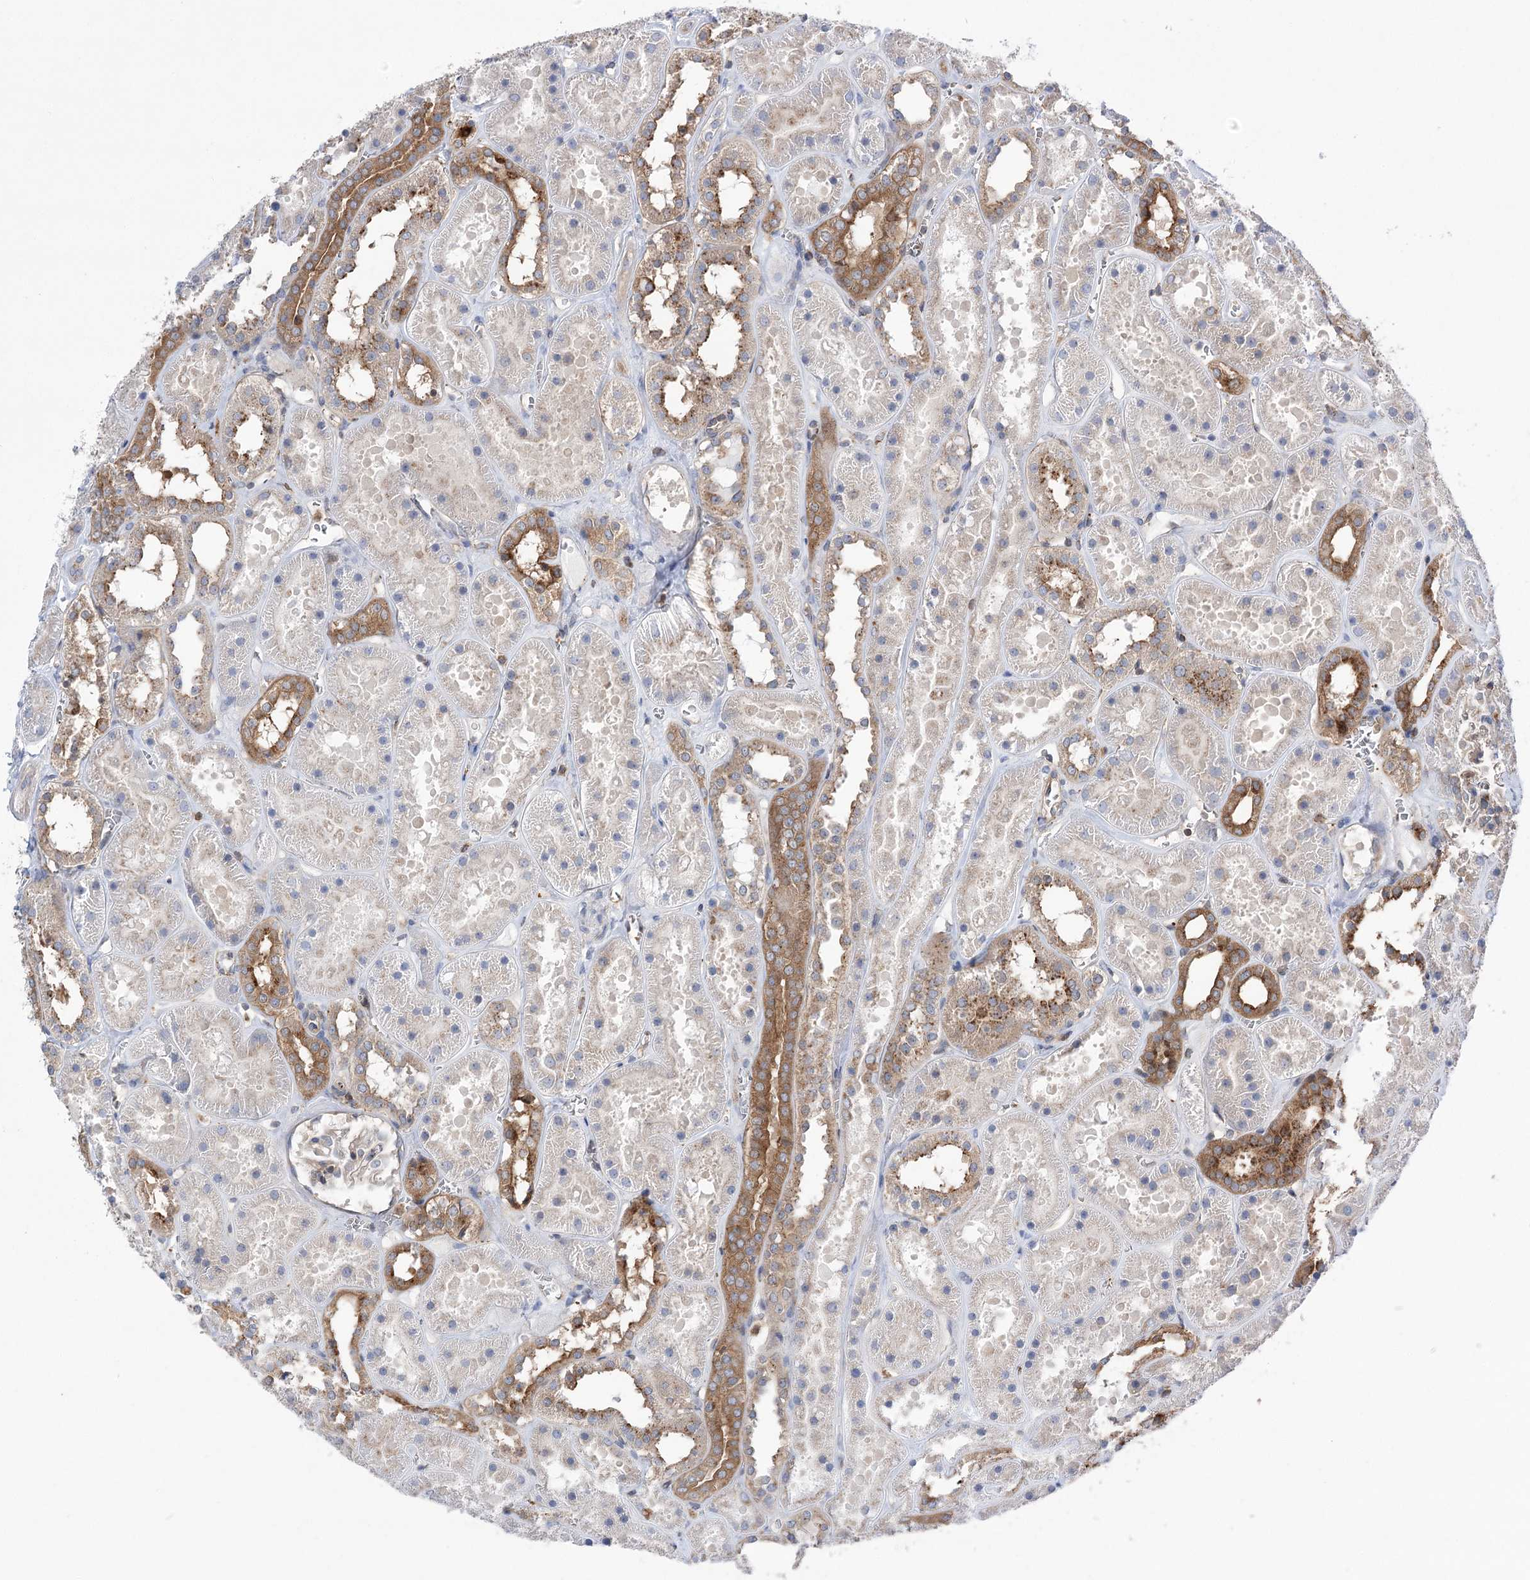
{"staining": {"intensity": "weak", "quantity": "25%-75%", "location": "cytoplasmic/membranous"}, "tissue": "kidney", "cell_type": "Cells in glomeruli", "image_type": "normal", "snomed": [{"axis": "morphology", "description": "Normal tissue, NOS"}, {"axis": "topography", "description": "Kidney"}], "caption": "A brown stain shows weak cytoplasmic/membranous staining of a protein in cells in glomeruli of unremarkable kidney.", "gene": "VPS37B", "patient": {"sex": "female", "age": 41}}